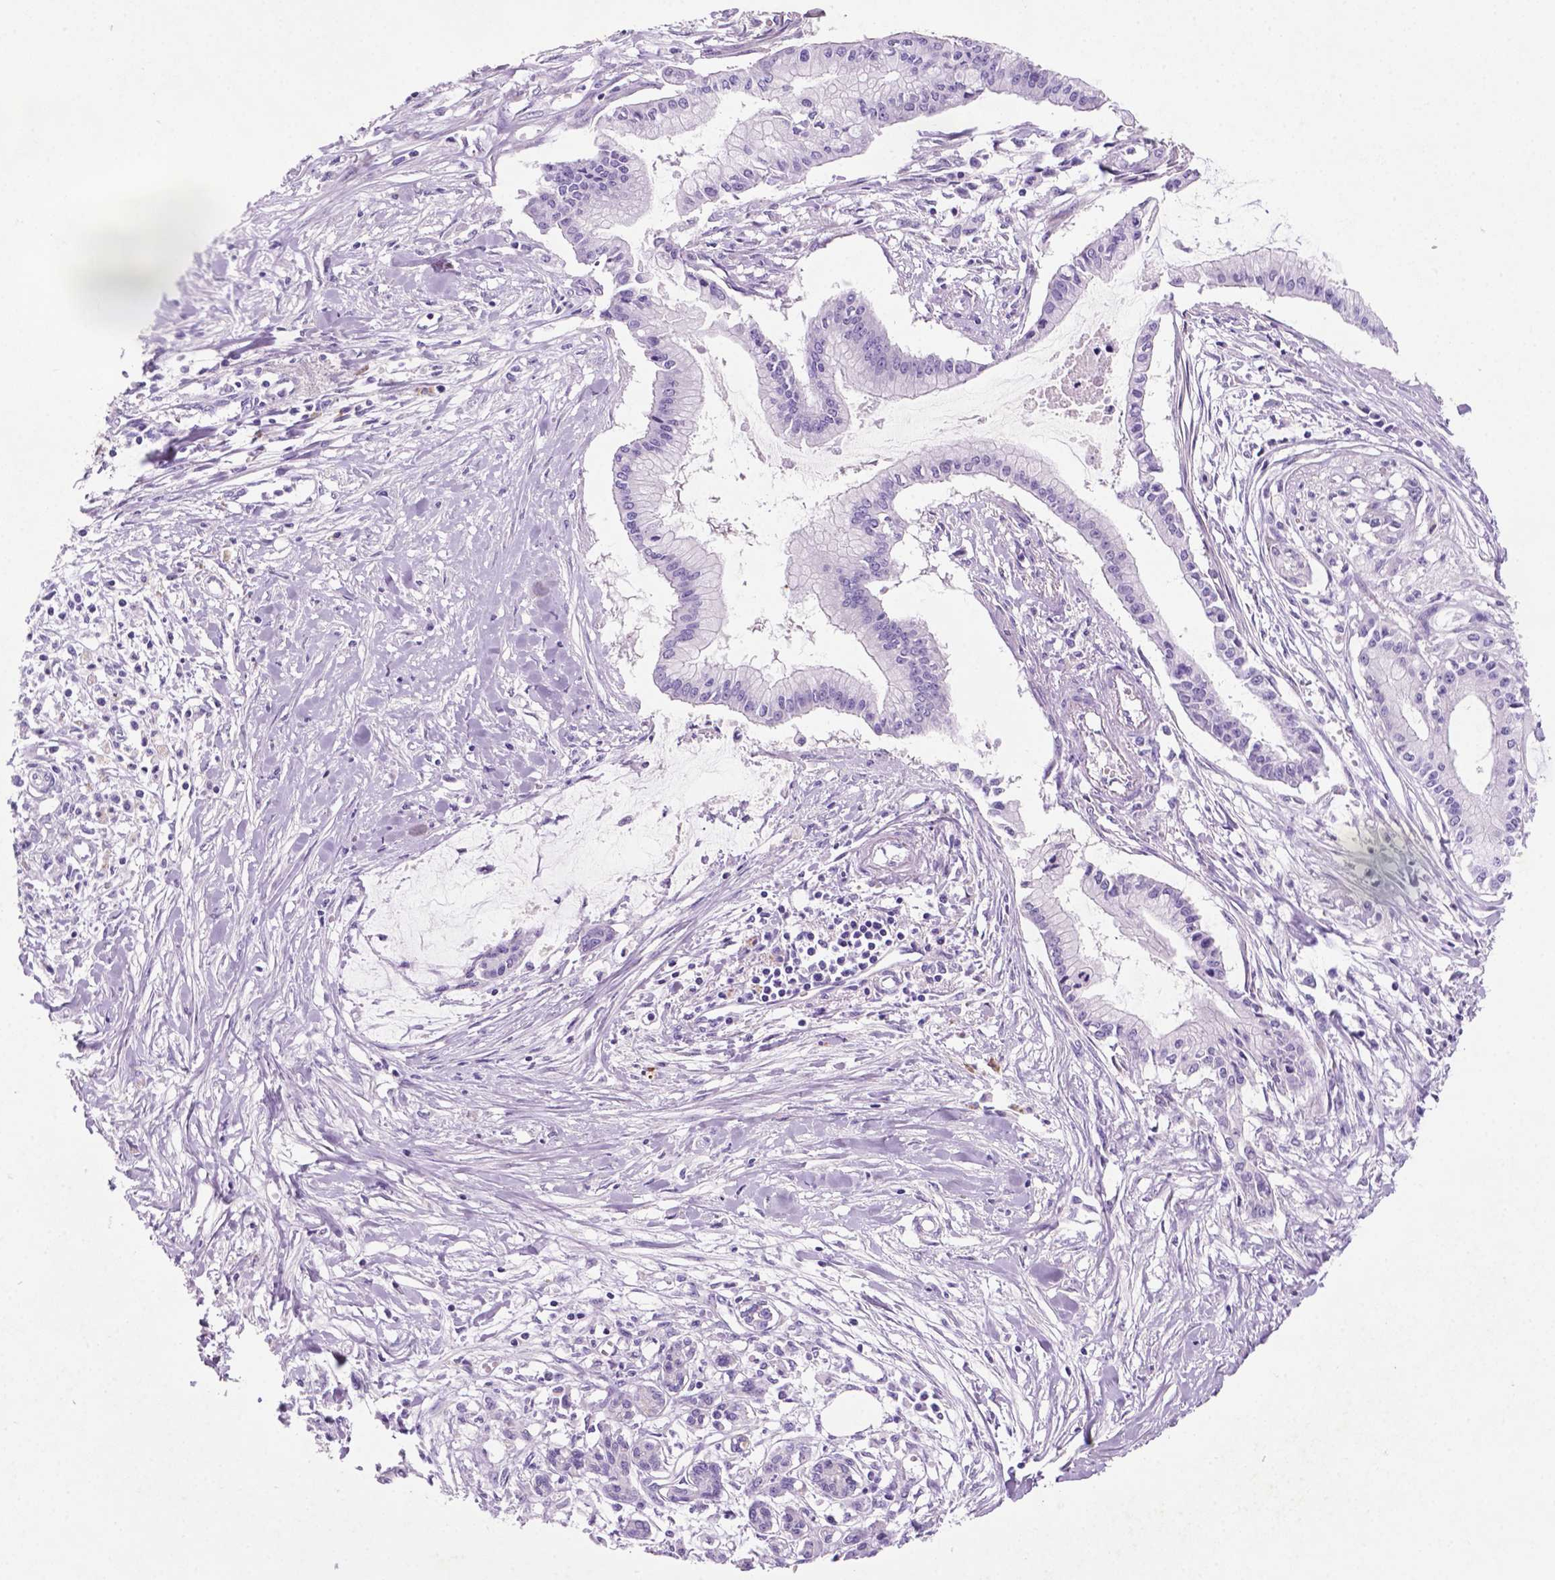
{"staining": {"intensity": "negative", "quantity": "none", "location": "none"}, "tissue": "pancreatic cancer", "cell_type": "Tumor cells", "image_type": "cancer", "snomed": [{"axis": "morphology", "description": "Adenocarcinoma, NOS"}, {"axis": "topography", "description": "Pancreas"}], "caption": "There is no significant expression in tumor cells of pancreatic cancer.", "gene": "C18orf21", "patient": {"sex": "male", "age": 48}}